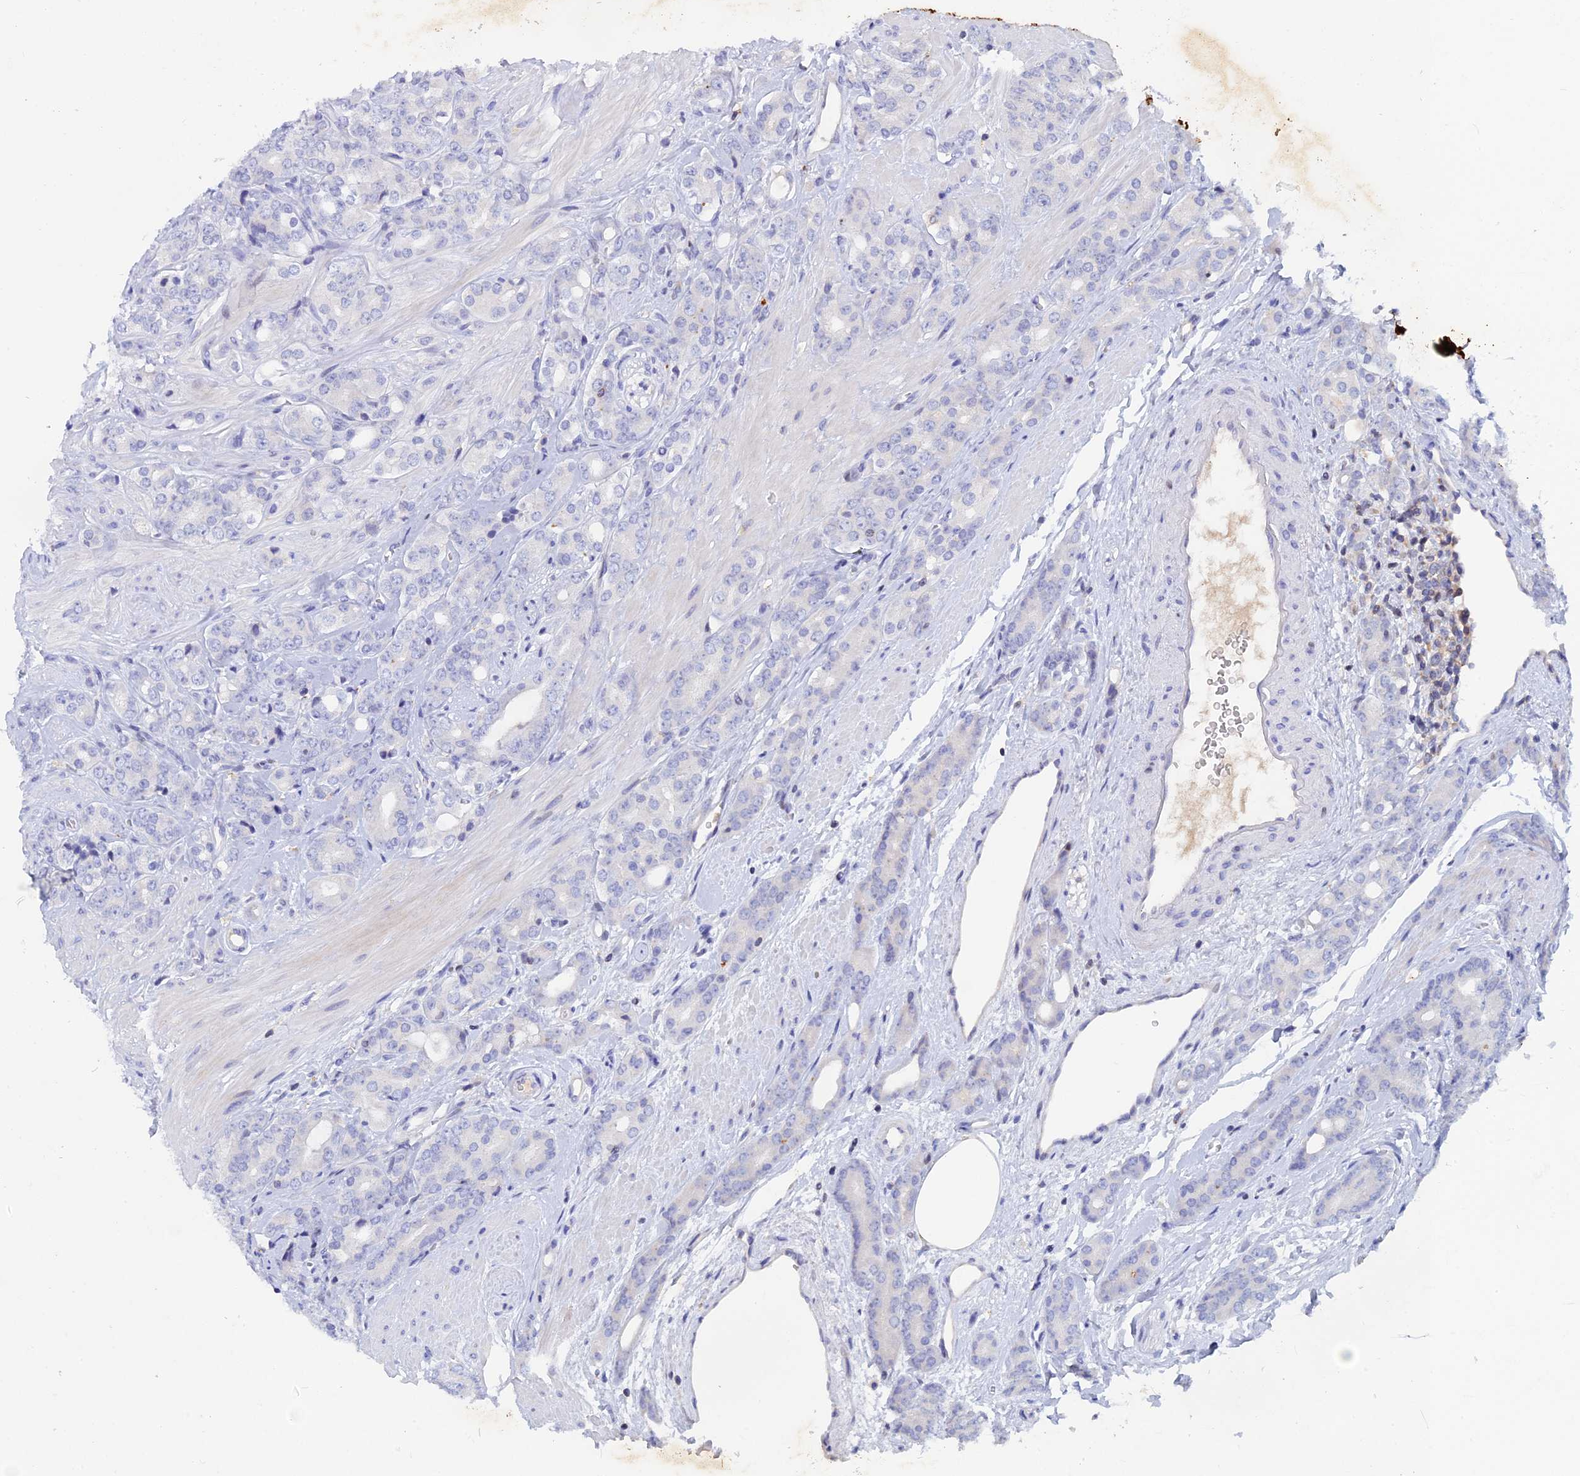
{"staining": {"intensity": "negative", "quantity": "none", "location": "none"}, "tissue": "prostate cancer", "cell_type": "Tumor cells", "image_type": "cancer", "snomed": [{"axis": "morphology", "description": "Adenocarcinoma, High grade"}, {"axis": "topography", "description": "Prostate"}], "caption": "This is an IHC histopathology image of human prostate cancer. There is no staining in tumor cells.", "gene": "ACP7", "patient": {"sex": "male", "age": 62}}